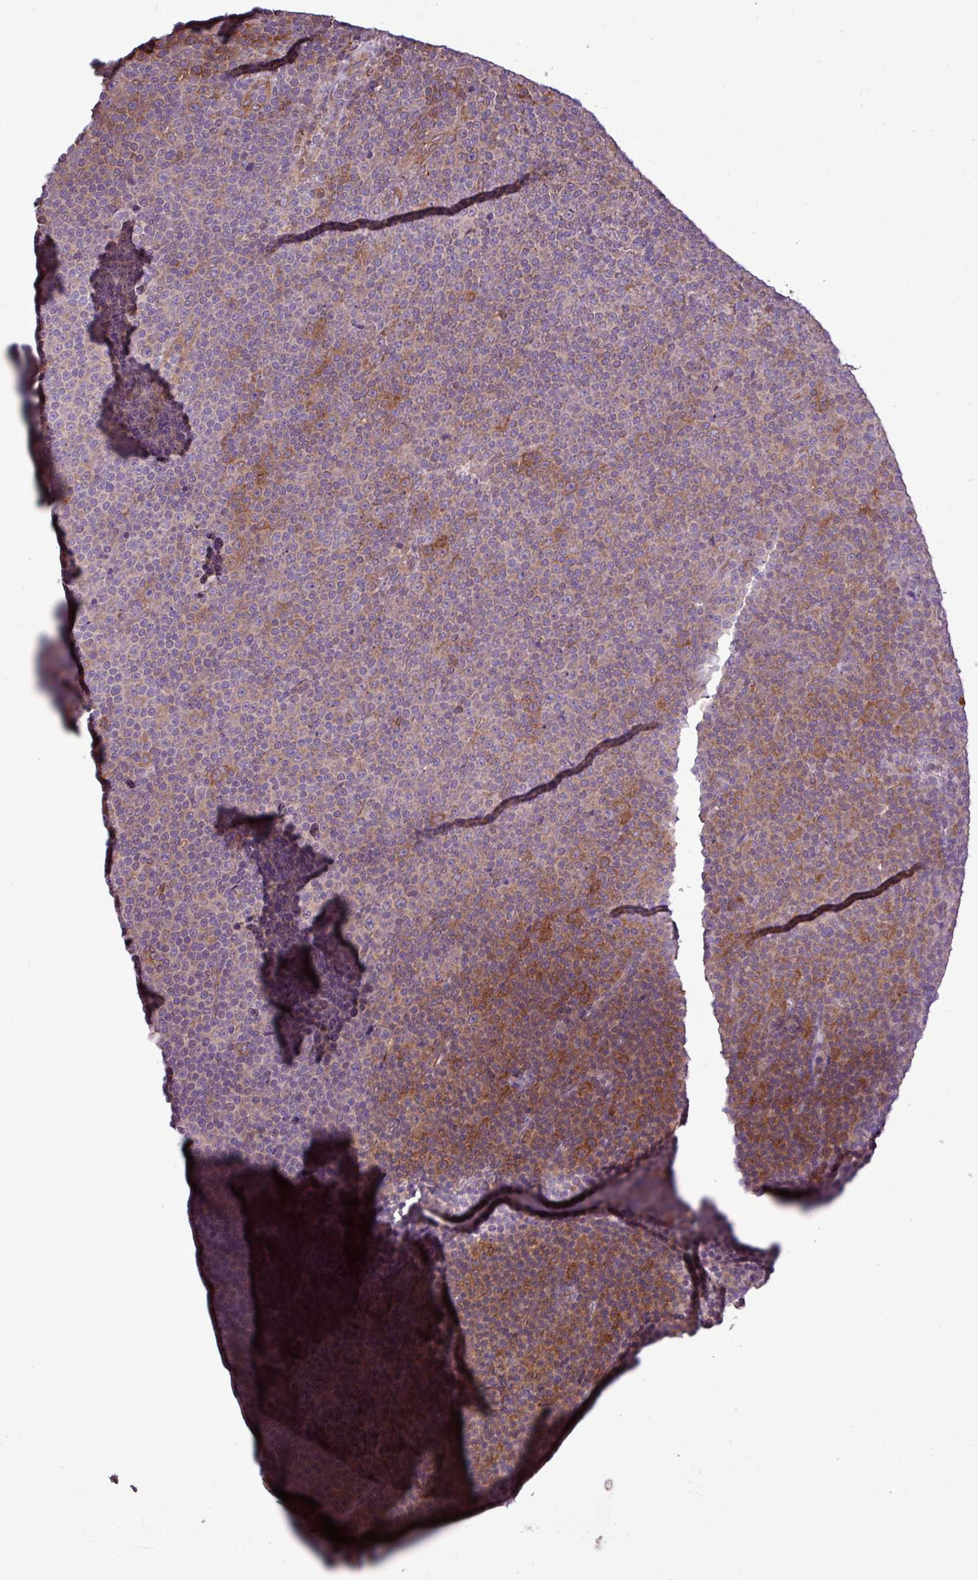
{"staining": {"intensity": "moderate", "quantity": "<25%", "location": "cytoplasmic/membranous"}, "tissue": "lymphoma", "cell_type": "Tumor cells", "image_type": "cancer", "snomed": [{"axis": "morphology", "description": "Malignant lymphoma, non-Hodgkin's type, Low grade"}, {"axis": "topography", "description": "Lymph node"}], "caption": "Protein staining of low-grade malignant lymphoma, non-Hodgkin's type tissue demonstrates moderate cytoplasmic/membranous staining in about <25% of tumor cells.", "gene": "MEGF6", "patient": {"sex": "female", "age": 67}}